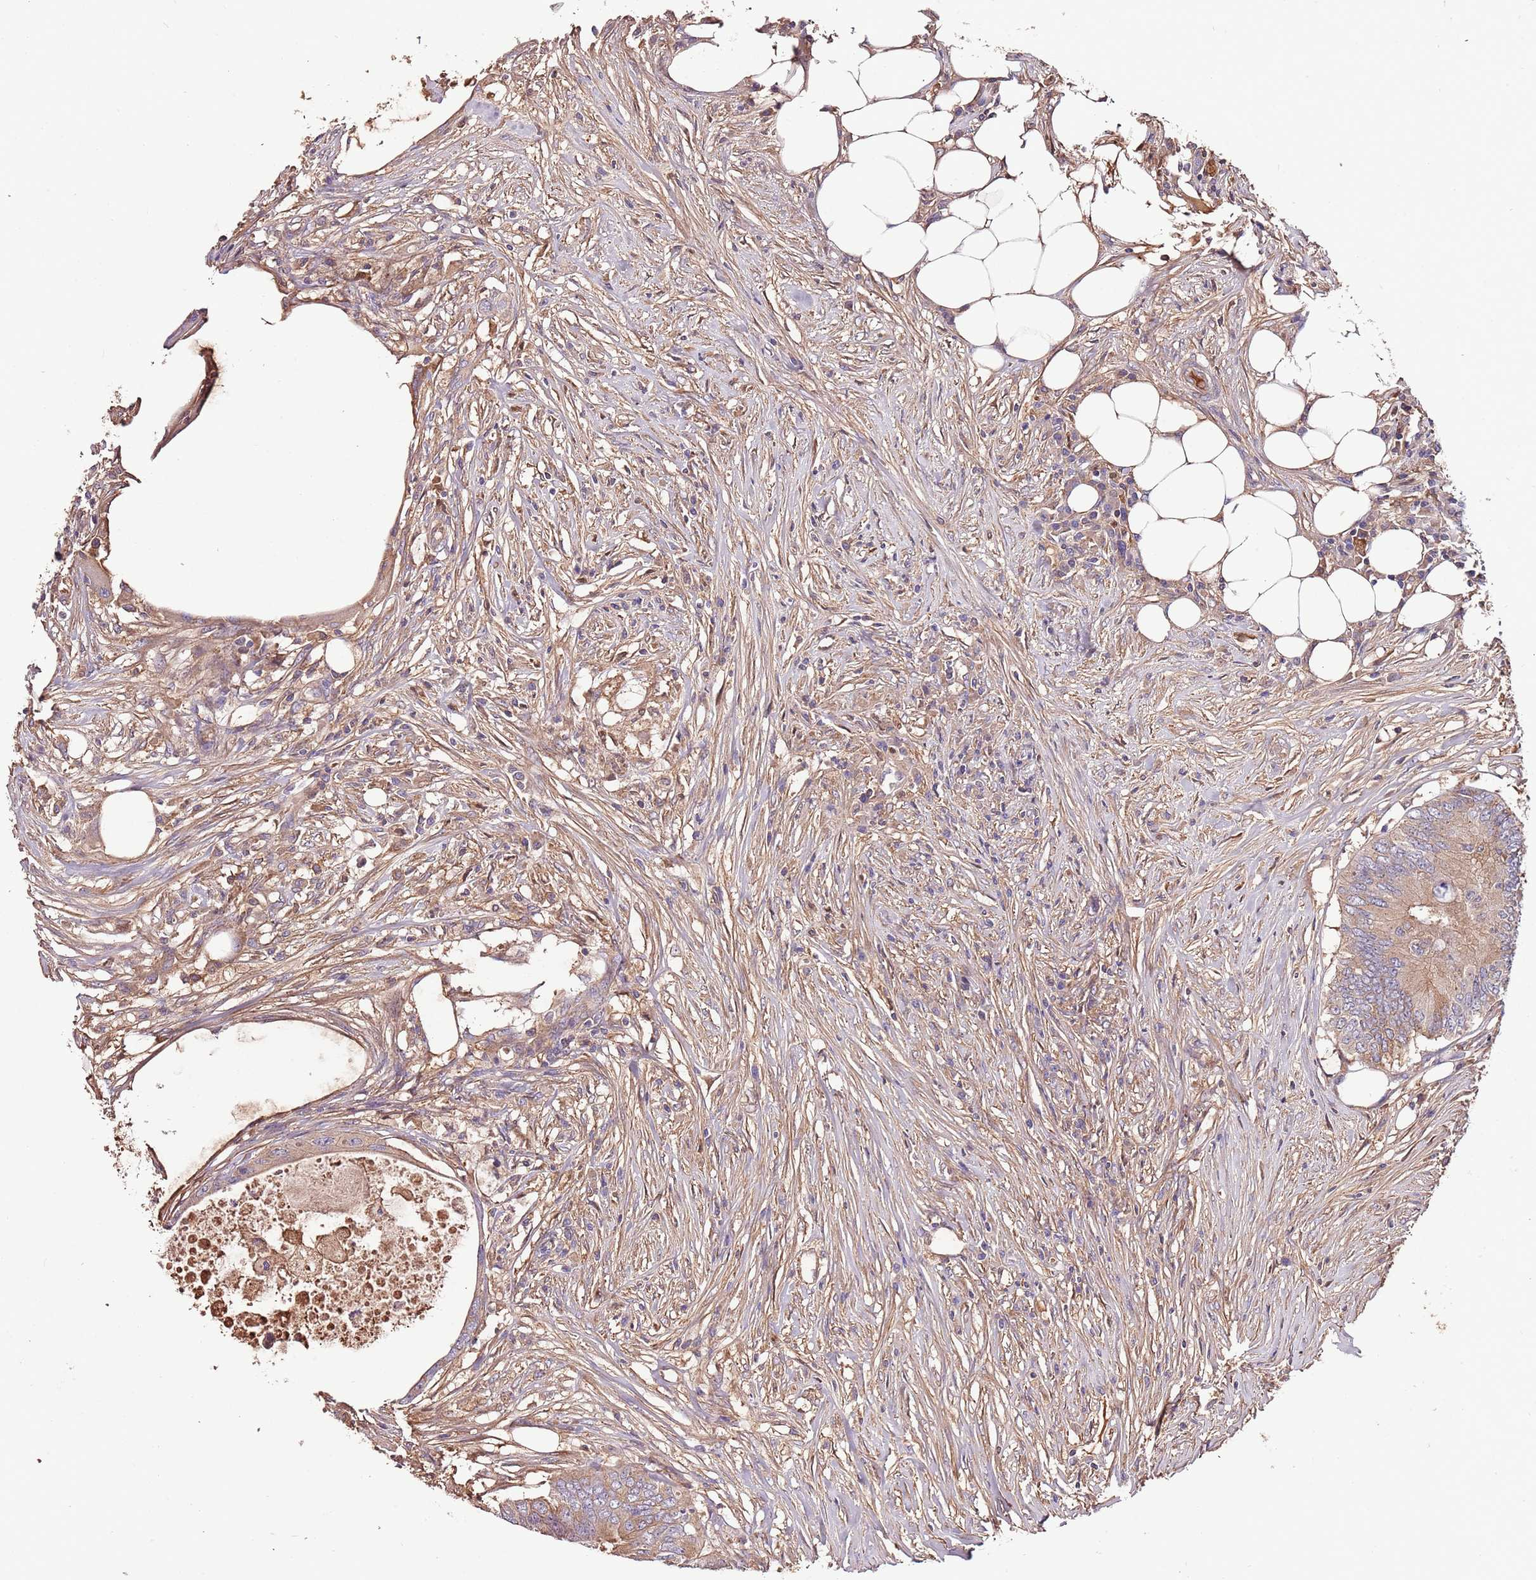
{"staining": {"intensity": "weak", "quantity": ">75%", "location": "cytoplasmic/membranous"}, "tissue": "colorectal cancer", "cell_type": "Tumor cells", "image_type": "cancer", "snomed": [{"axis": "morphology", "description": "Adenocarcinoma, NOS"}, {"axis": "topography", "description": "Colon"}], "caption": "Colorectal cancer tissue displays weak cytoplasmic/membranous expression in approximately >75% of tumor cells", "gene": "DENR", "patient": {"sex": "male", "age": 71}}